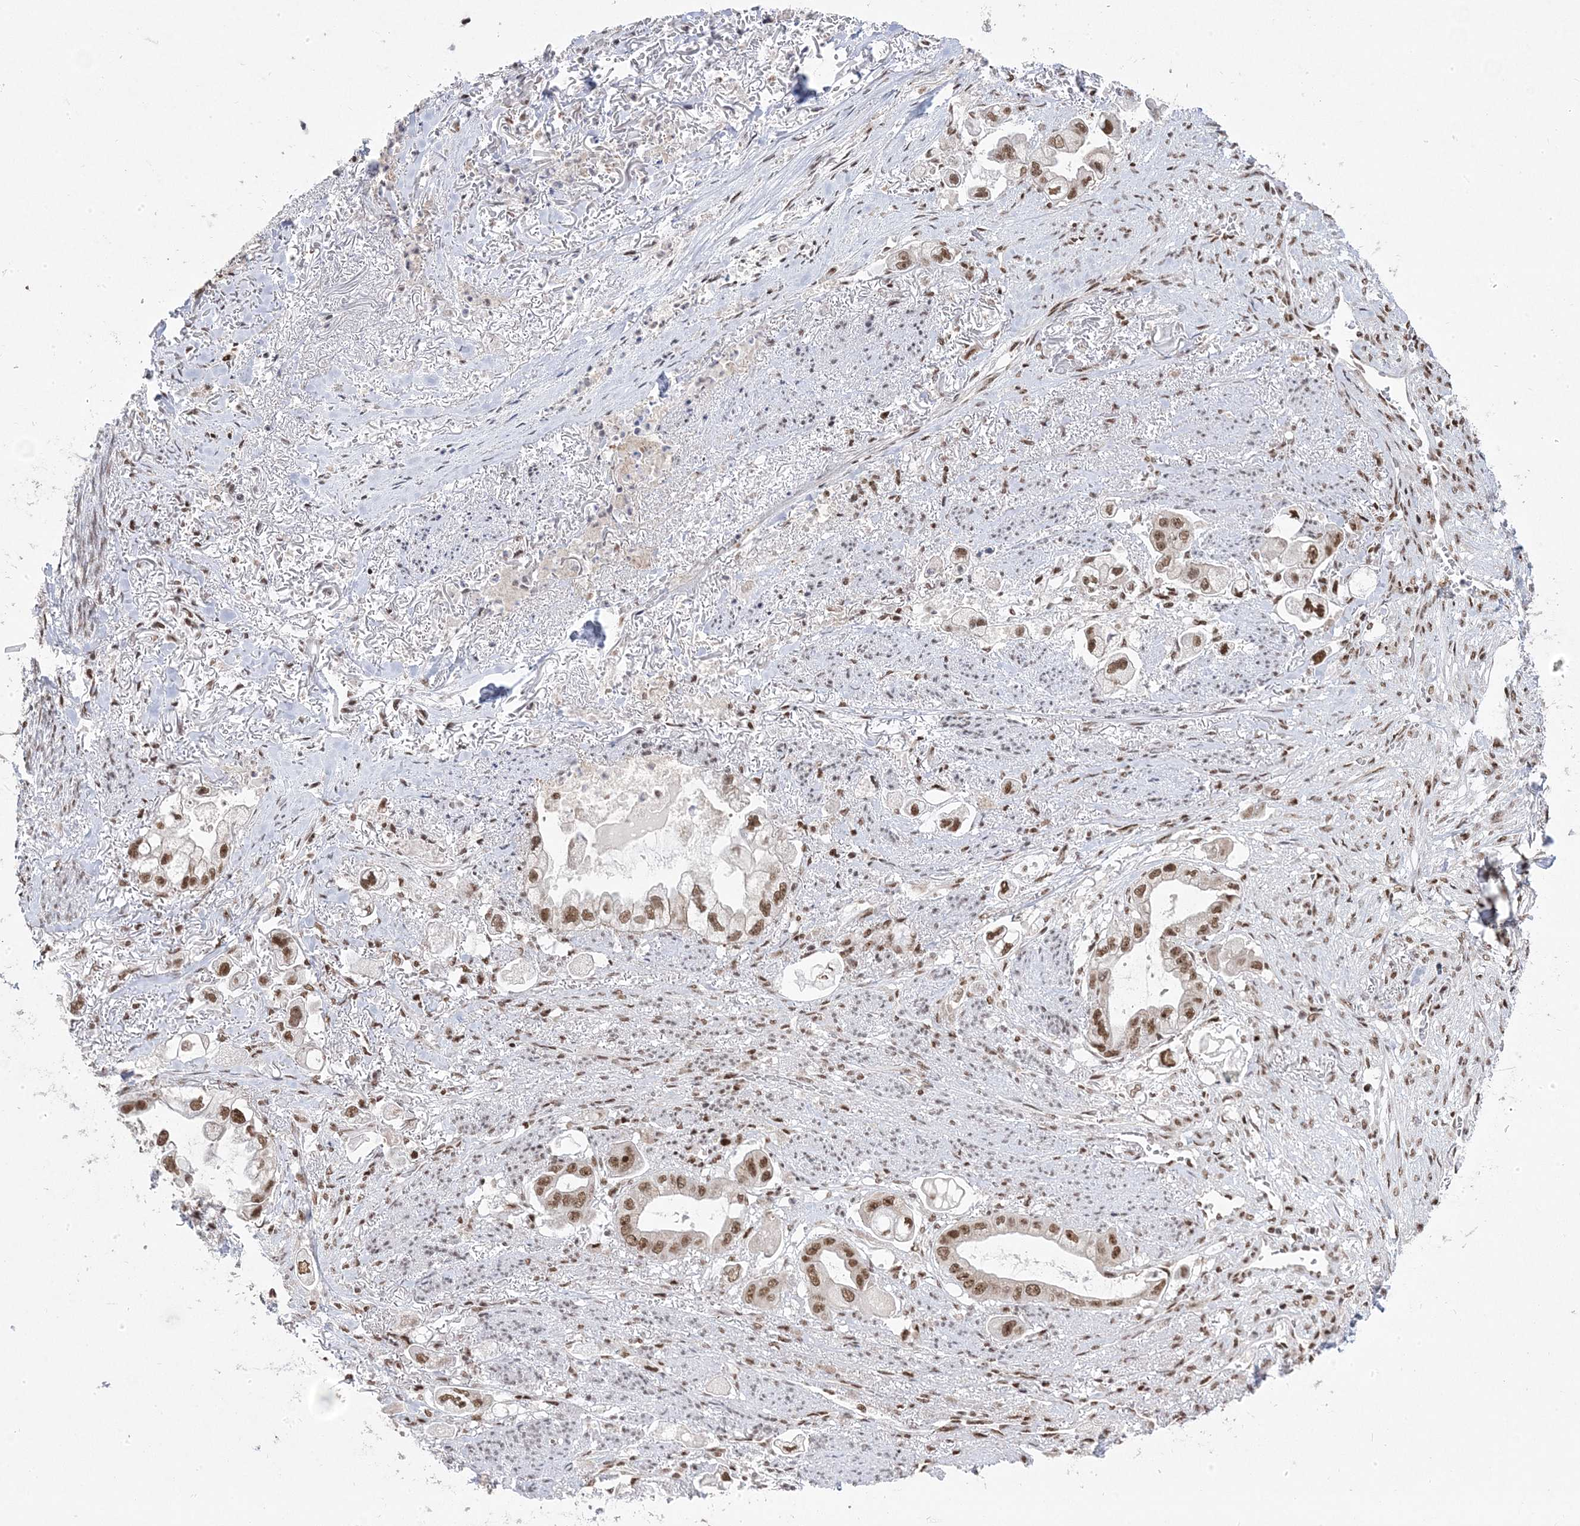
{"staining": {"intensity": "moderate", "quantity": ">75%", "location": "nuclear"}, "tissue": "stomach cancer", "cell_type": "Tumor cells", "image_type": "cancer", "snomed": [{"axis": "morphology", "description": "Adenocarcinoma, NOS"}, {"axis": "topography", "description": "Stomach"}], "caption": "Immunohistochemistry of stomach cancer shows medium levels of moderate nuclear staining in about >75% of tumor cells. Nuclei are stained in blue.", "gene": "MTREX", "patient": {"sex": "male", "age": 62}}